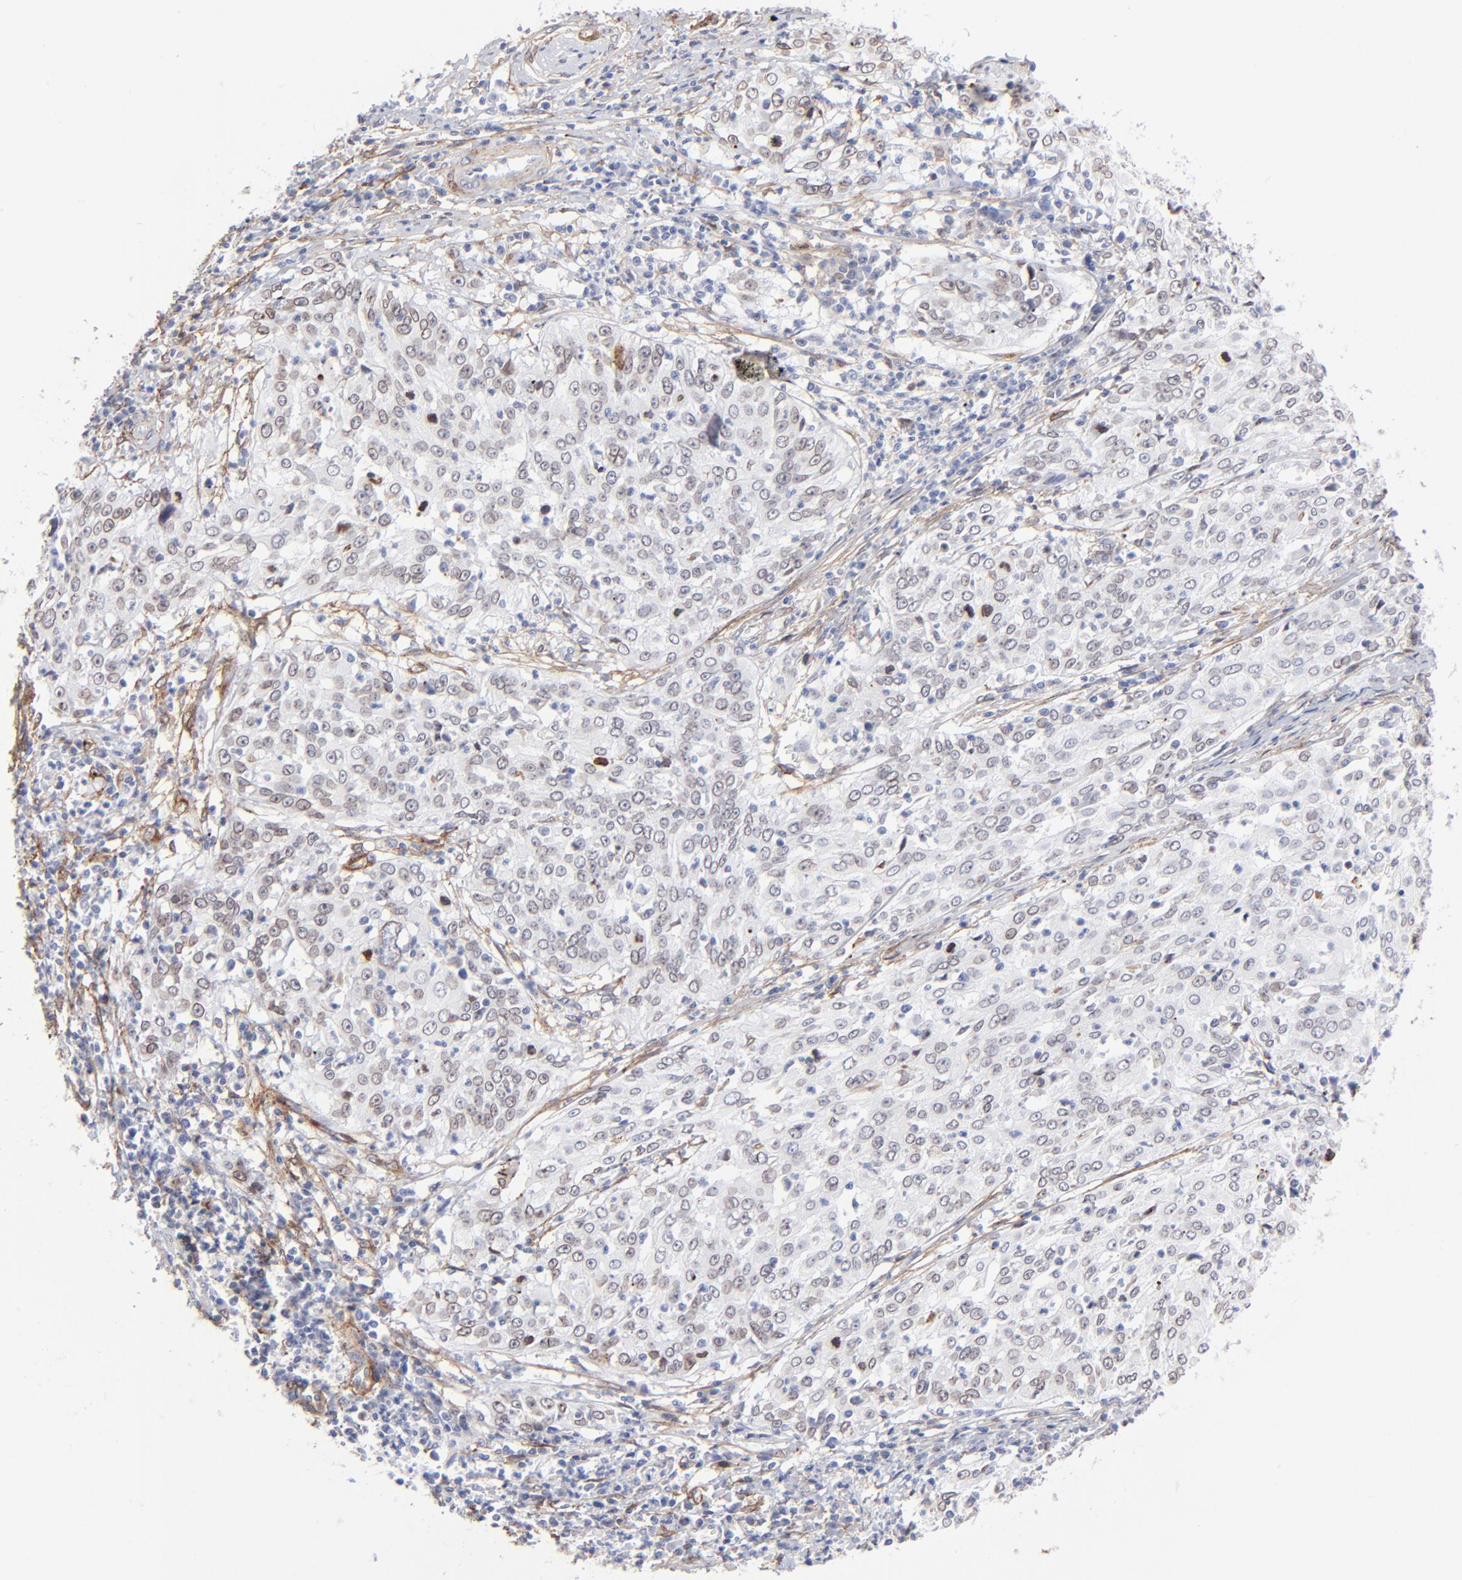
{"staining": {"intensity": "moderate", "quantity": "<25%", "location": "cytoplasmic/membranous,nuclear"}, "tissue": "cervical cancer", "cell_type": "Tumor cells", "image_type": "cancer", "snomed": [{"axis": "morphology", "description": "Squamous cell carcinoma, NOS"}, {"axis": "topography", "description": "Cervix"}], "caption": "About <25% of tumor cells in human squamous cell carcinoma (cervical) display moderate cytoplasmic/membranous and nuclear protein positivity as visualized by brown immunohistochemical staining.", "gene": "PDGFRB", "patient": {"sex": "female", "age": 39}}